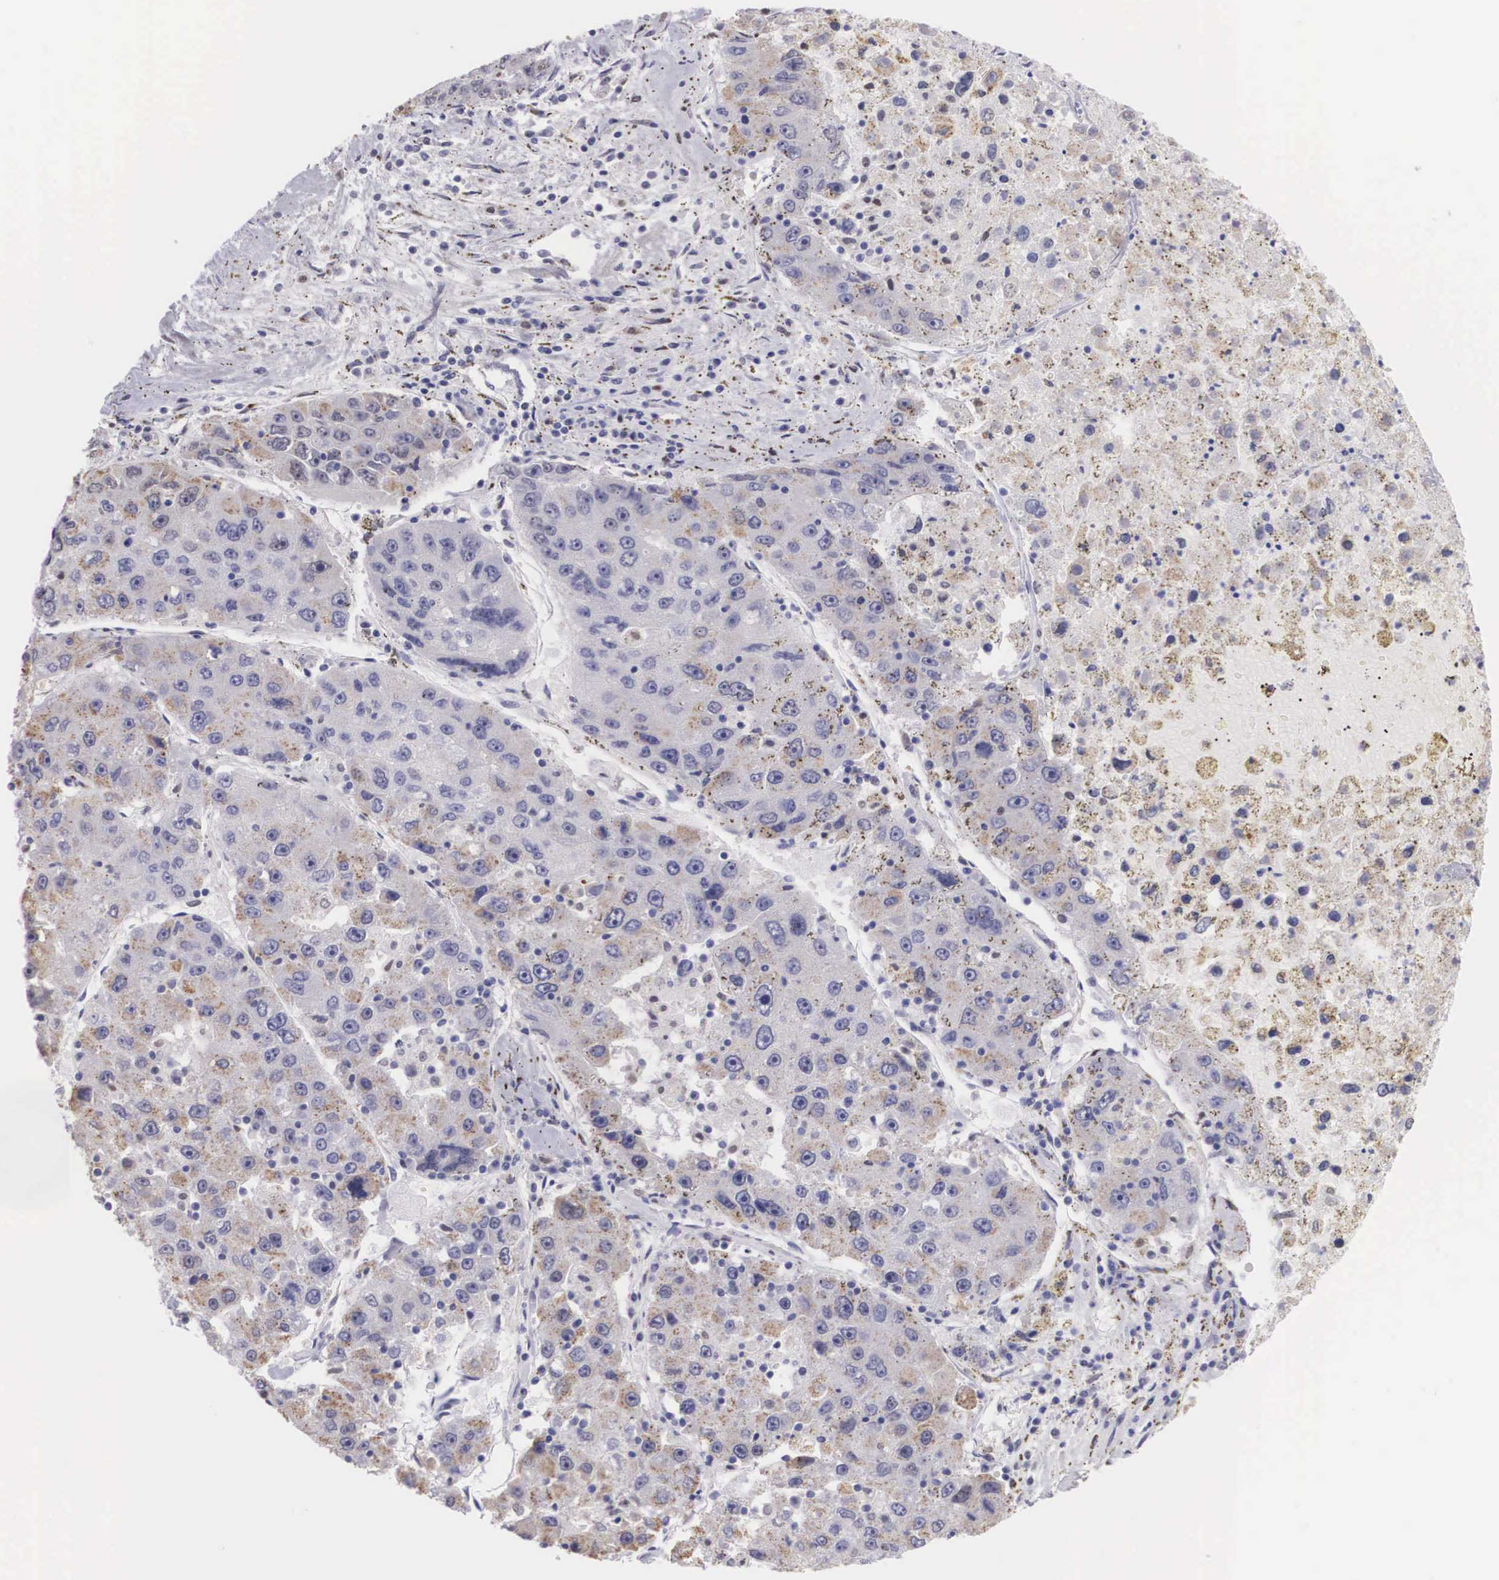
{"staining": {"intensity": "weak", "quantity": "25%-75%", "location": "cytoplasmic/membranous"}, "tissue": "liver cancer", "cell_type": "Tumor cells", "image_type": "cancer", "snomed": [{"axis": "morphology", "description": "Carcinoma, Hepatocellular, NOS"}, {"axis": "topography", "description": "Liver"}], "caption": "Immunohistochemical staining of liver hepatocellular carcinoma reveals weak cytoplasmic/membranous protein expression in approximately 25%-75% of tumor cells.", "gene": "ETV6", "patient": {"sex": "male", "age": 49}}